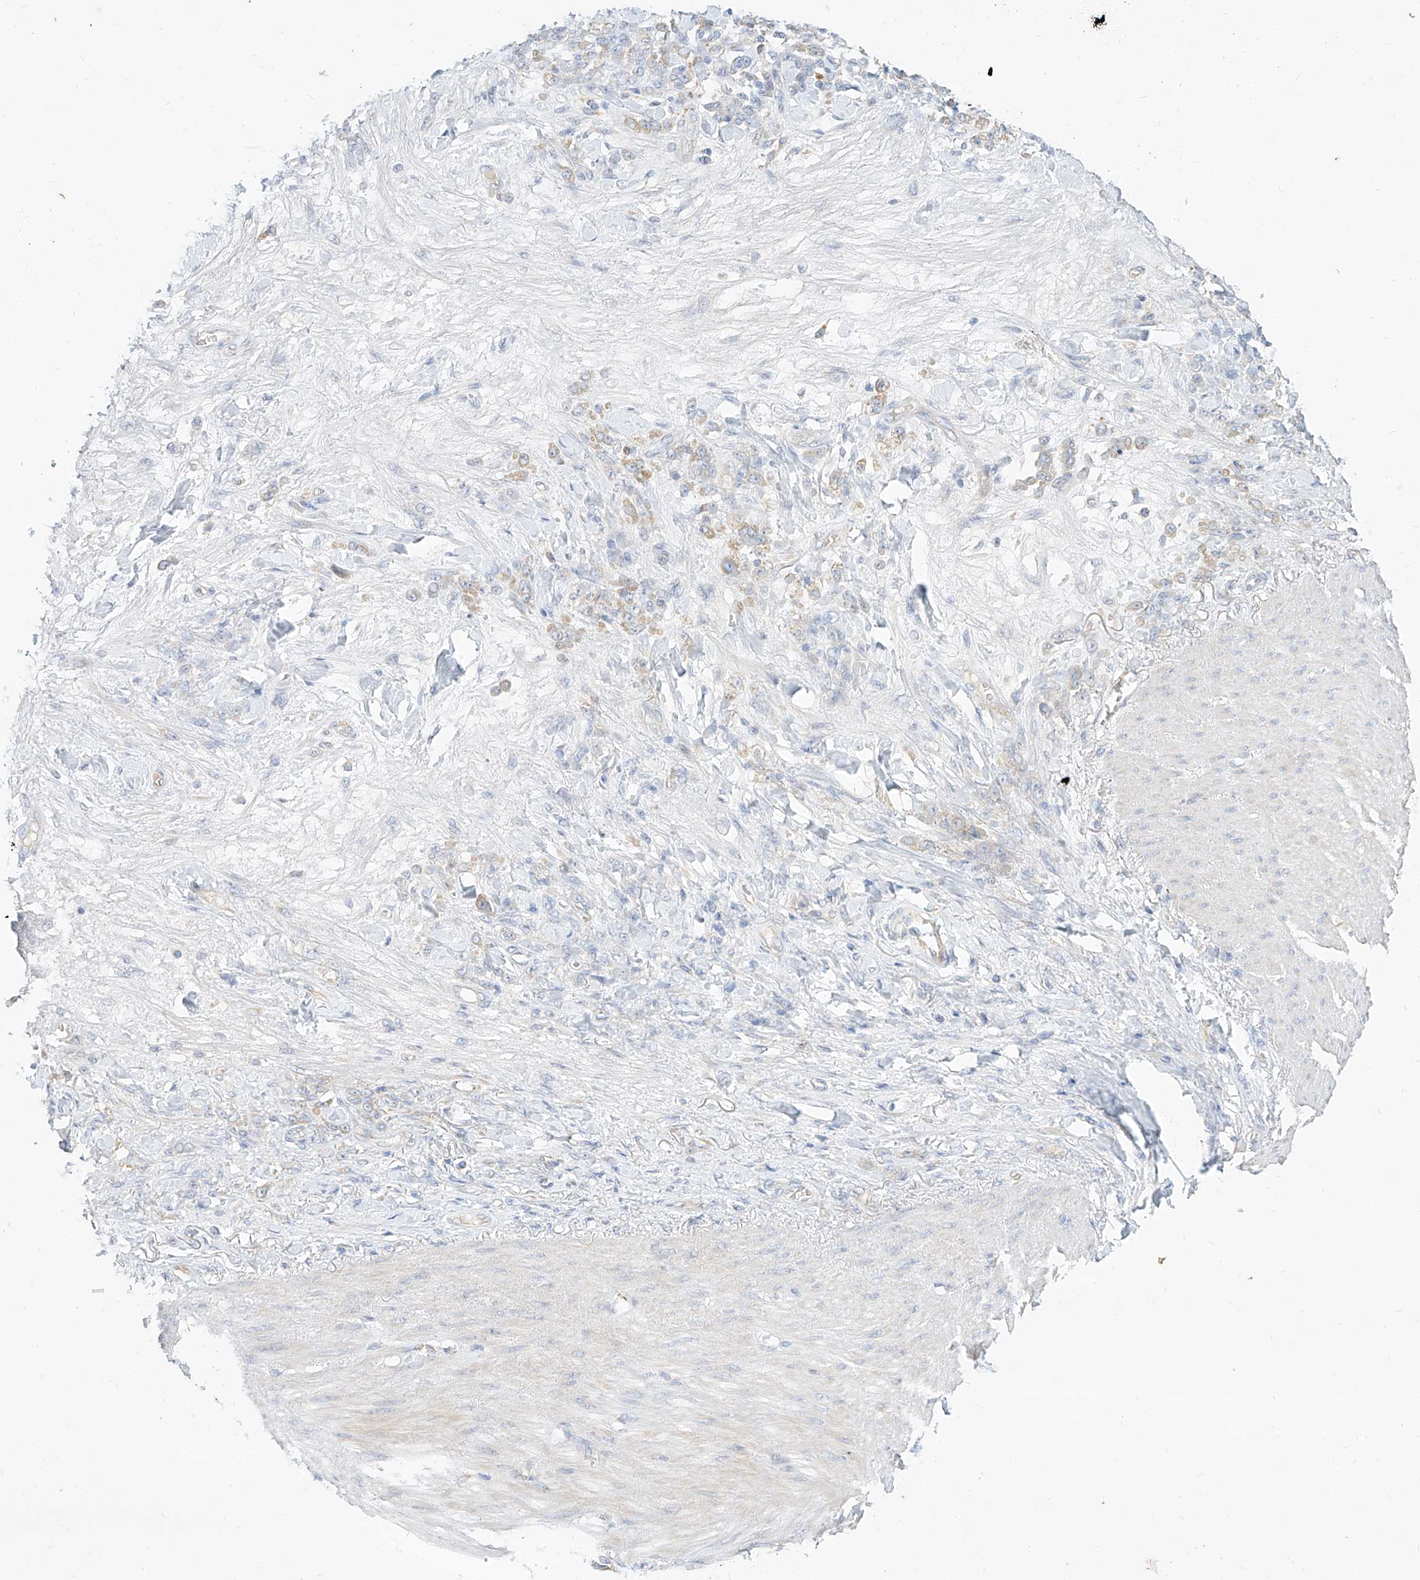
{"staining": {"intensity": "moderate", "quantity": "<25%", "location": "cytoplasmic/membranous"}, "tissue": "stomach cancer", "cell_type": "Tumor cells", "image_type": "cancer", "snomed": [{"axis": "morphology", "description": "Normal tissue, NOS"}, {"axis": "morphology", "description": "Adenocarcinoma, NOS"}, {"axis": "topography", "description": "Stomach"}], "caption": "Protein positivity by IHC displays moderate cytoplasmic/membranous positivity in approximately <25% of tumor cells in stomach cancer (adenocarcinoma).", "gene": "RASA2", "patient": {"sex": "male", "age": 82}}